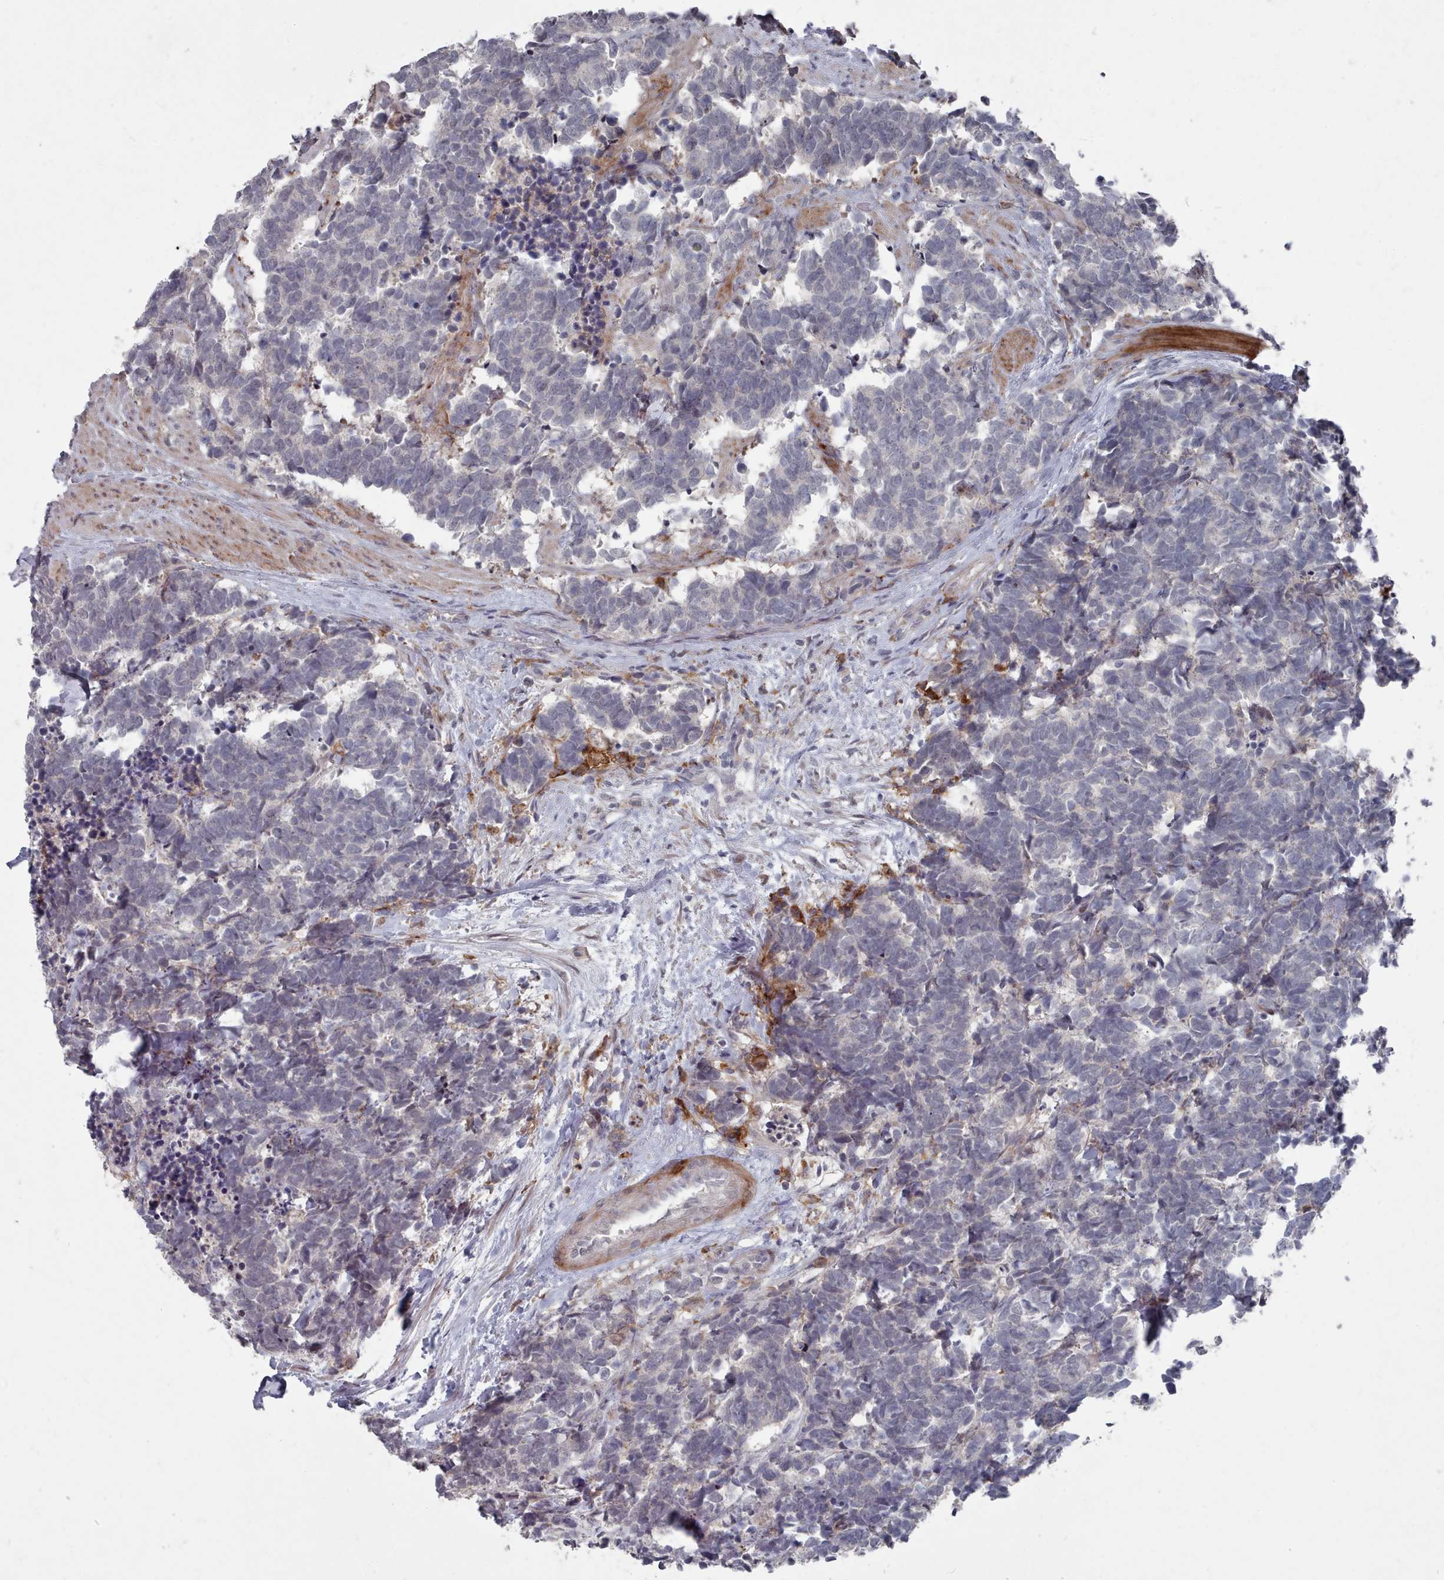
{"staining": {"intensity": "negative", "quantity": "none", "location": "none"}, "tissue": "carcinoid", "cell_type": "Tumor cells", "image_type": "cancer", "snomed": [{"axis": "morphology", "description": "Carcinoma, NOS"}, {"axis": "morphology", "description": "Carcinoid, malignant, NOS"}, {"axis": "topography", "description": "Prostate"}], "caption": "Immunohistochemical staining of carcinoma demonstrates no significant expression in tumor cells. (Stains: DAB (3,3'-diaminobenzidine) immunohistochemistry (IHC) with hematoxylin counter stain, Microscopy: brightfield microscopy at high magnification).", "gene": "COL8A2", "patient": {"sex": "male", "age": 57}}